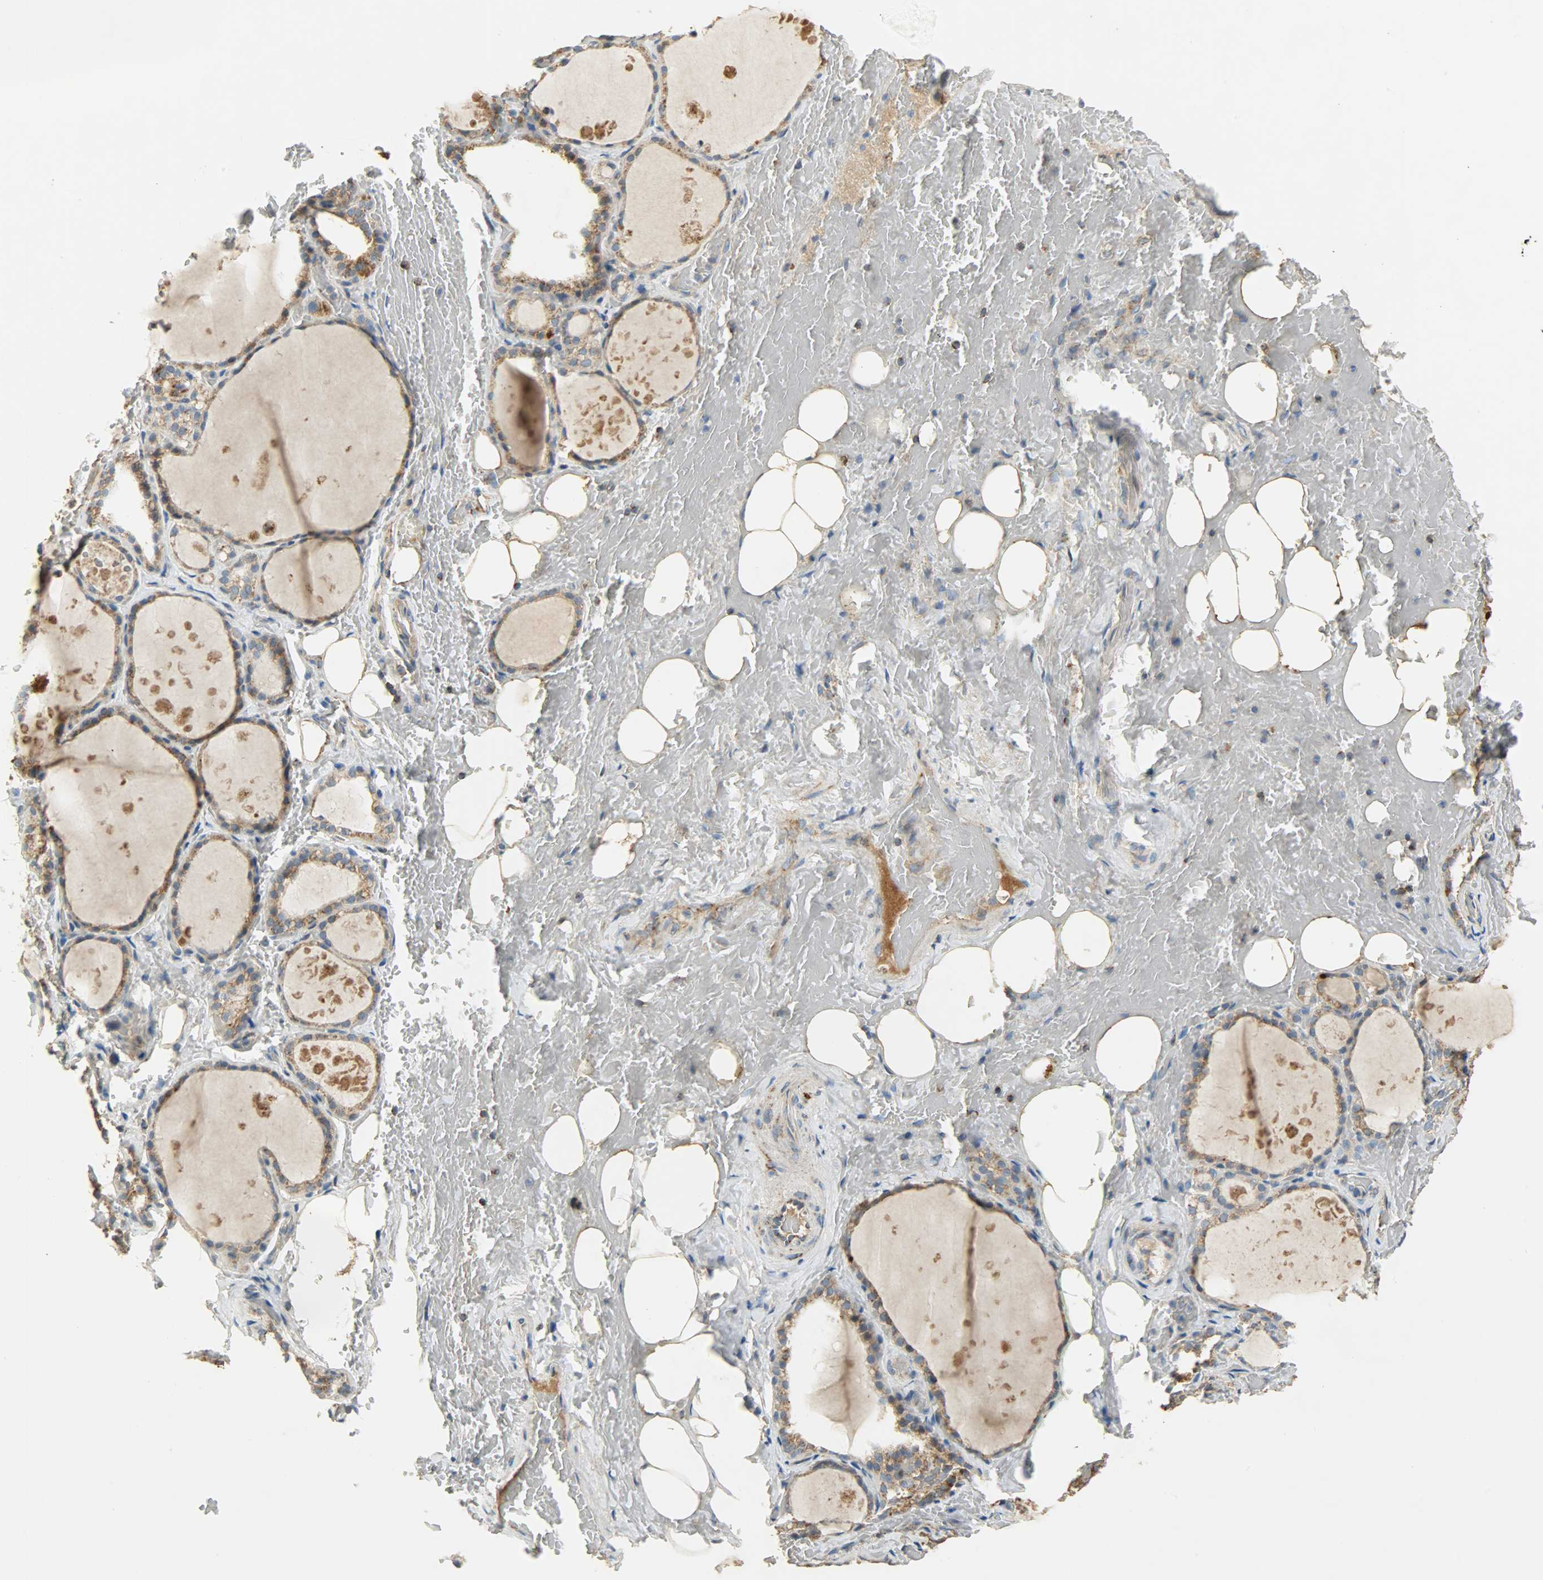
{"staining": {"intensity": "moderate", "quantity": ">75%", "location": "cytoplasmic/membranous"}, "tissue": "thyroid gland", "cell_type": "Glandular cells", "image_type": "normal", "snomed": [{"axis": "morphology", "description": "Normal tissue, NOS"}, {"axis": "topography", "description": "Thyroid gland"}], "caption": "Protein staining by immunohistochemistry (IHC) reveals moderate cytoplasmic/membranous positivity in approximately >75% of glandular cells in benign thyroid gland. (DAB (3,3'-diaminobenzidine) IHC with brightfield microscopy, high magnification).", "gene": "HDHD5", "patient": {"sex": "male", "age": 61}}